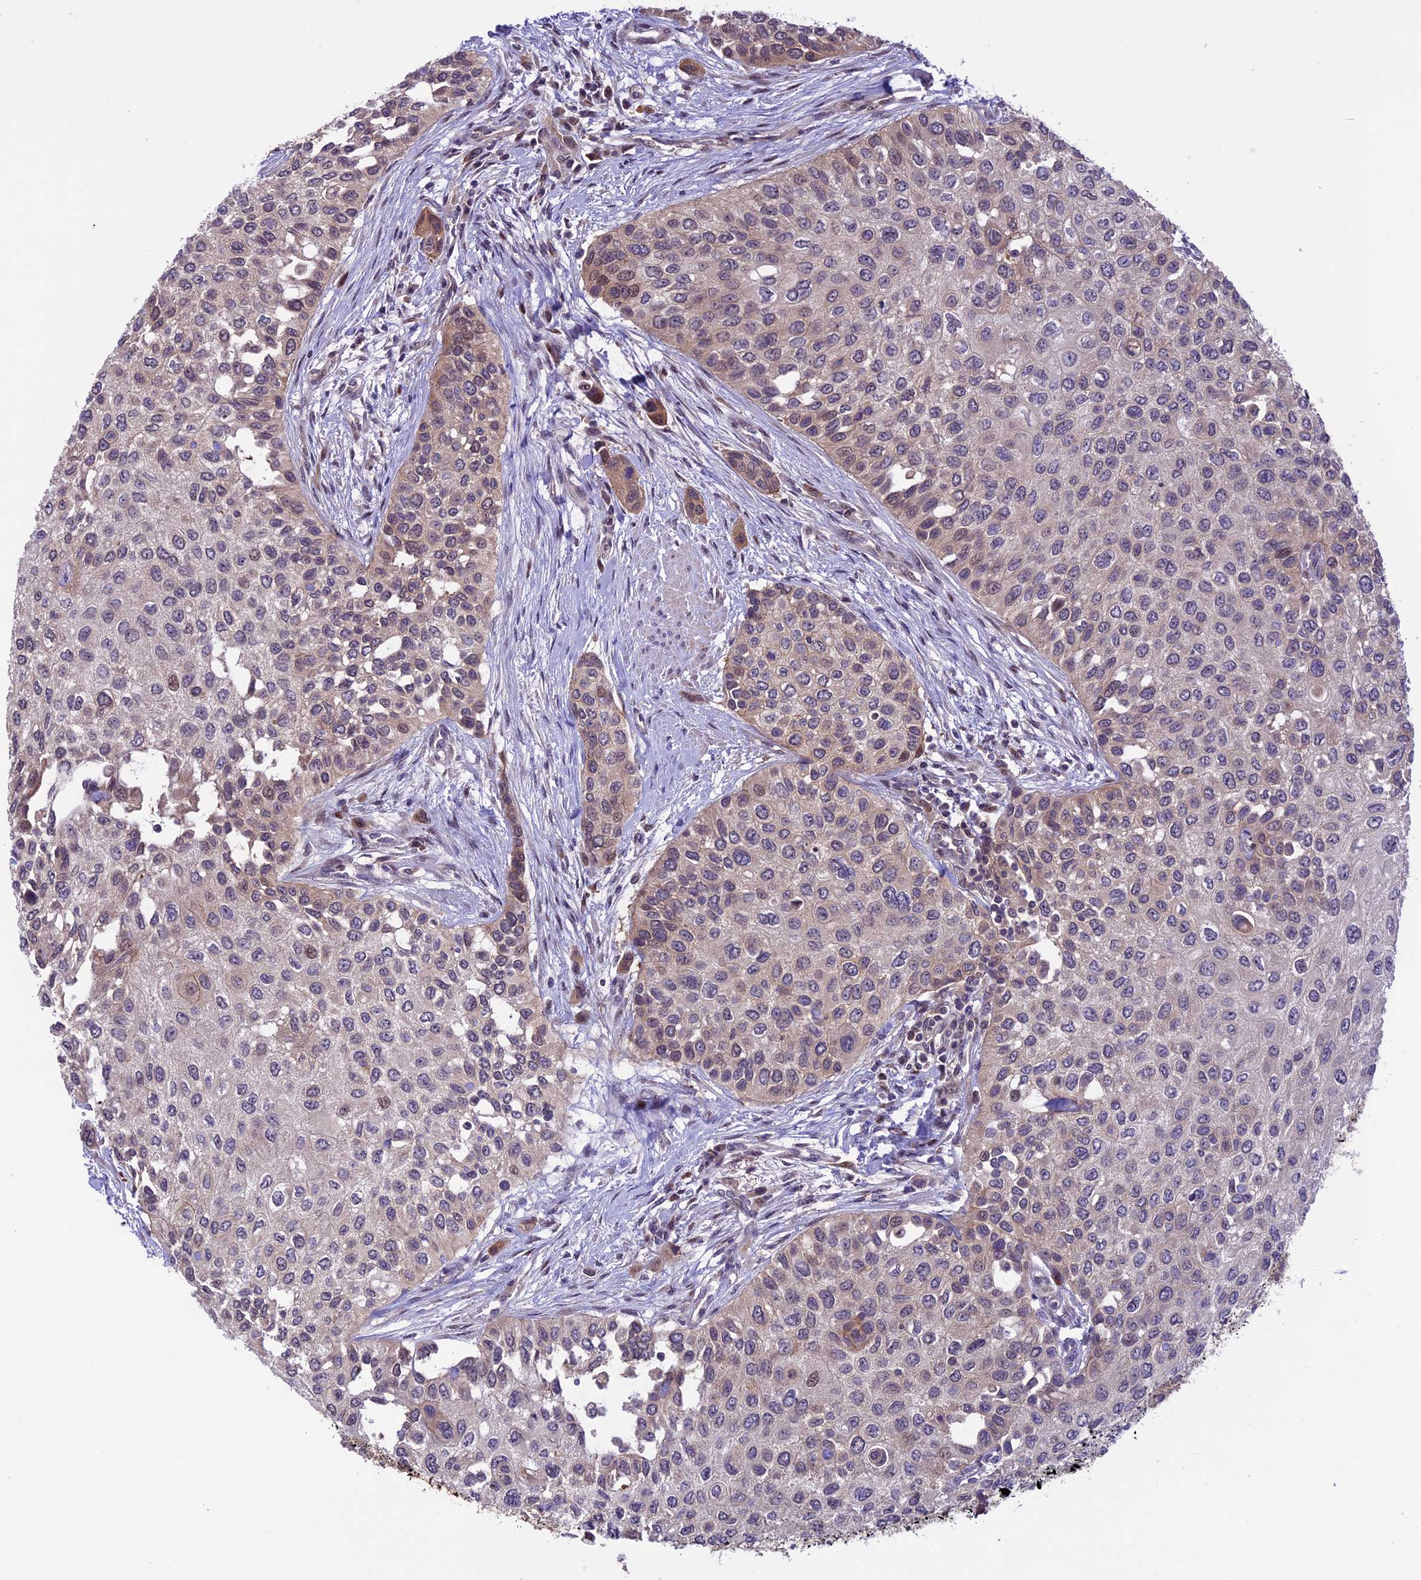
{"staining": {"intensity": "weak", "quantity": "<25%", "location": "cytoplasmic/membranous,nuclear"}, "tissue": "urothelial cancer", "cell_type": "Tumor cells", "image_type": "cancer", "snomed": [{"axis": "morphology", "description": "Normal tissue, NOS"}, {"axis": "morphology", "description": "Urothelial carcinoma, High grade"}, {"axis": "topography", "description": "Vascular tissue"}, {"axis": "topography", "description": "Urinary bladder"}], "caption": "Urothelial carcinoma (high-grade) stained for a protein using IHC demonstrates no positivity tumor cells.", "gene": "XKR7", "patient": {"sex": "female", "age": 56}}